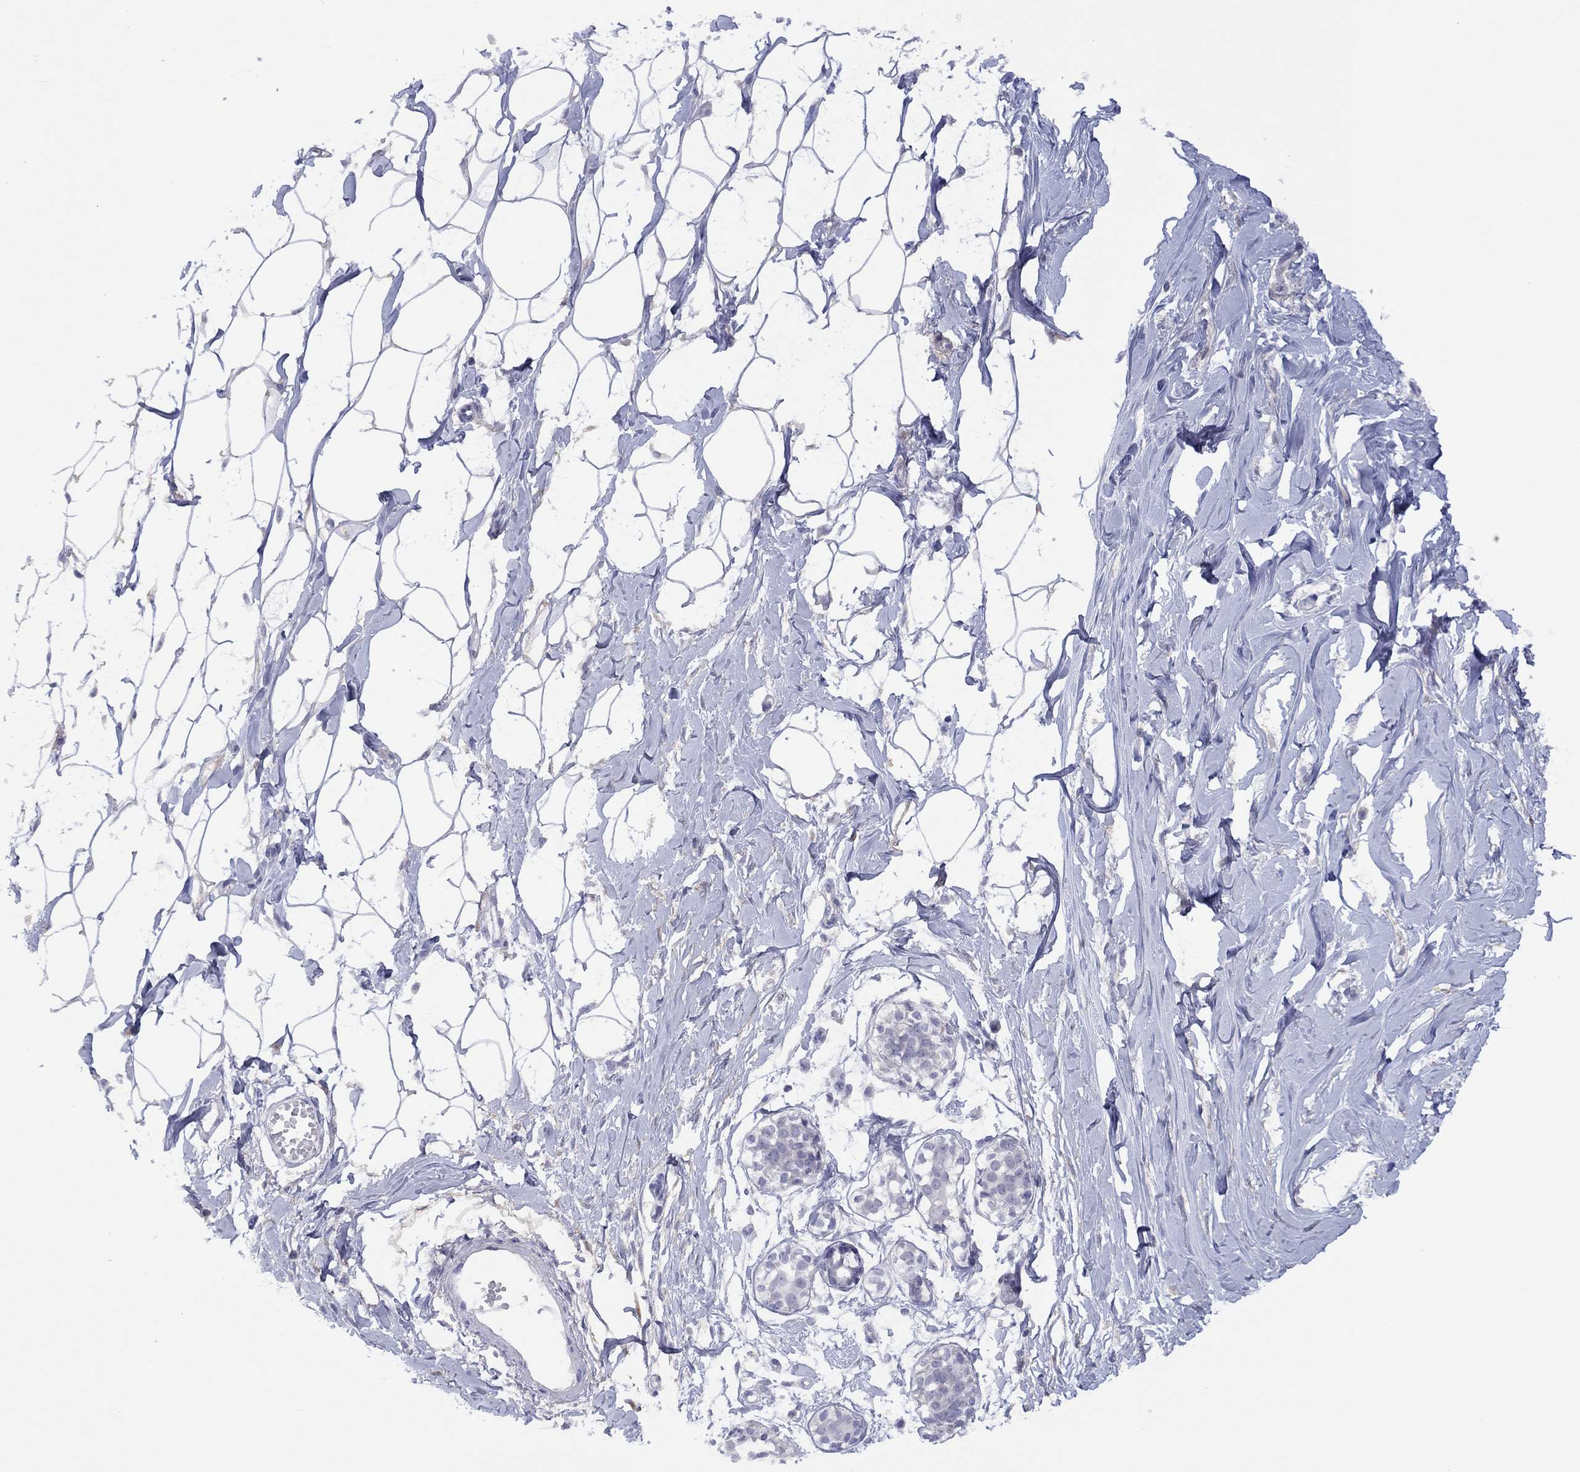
{"staining": {"intensity": "negative", "quantity": "none", "location": "none"}, "tissue": "breast", "cell_type": "Adipocytes", "image_type": "normal", "snomed": [{"axis": "morphology", "description": "Normal tissue, NOS"}, {"axis": "topography", "description": "Breast"}], "caption": "High power microscopy micrograph of an IHC histopathology image of unremarkable breast, revealing no significant positivity in adipocytes.", "gene": "CYP2B6", "patient": {"sex": "female", "age": 49}}